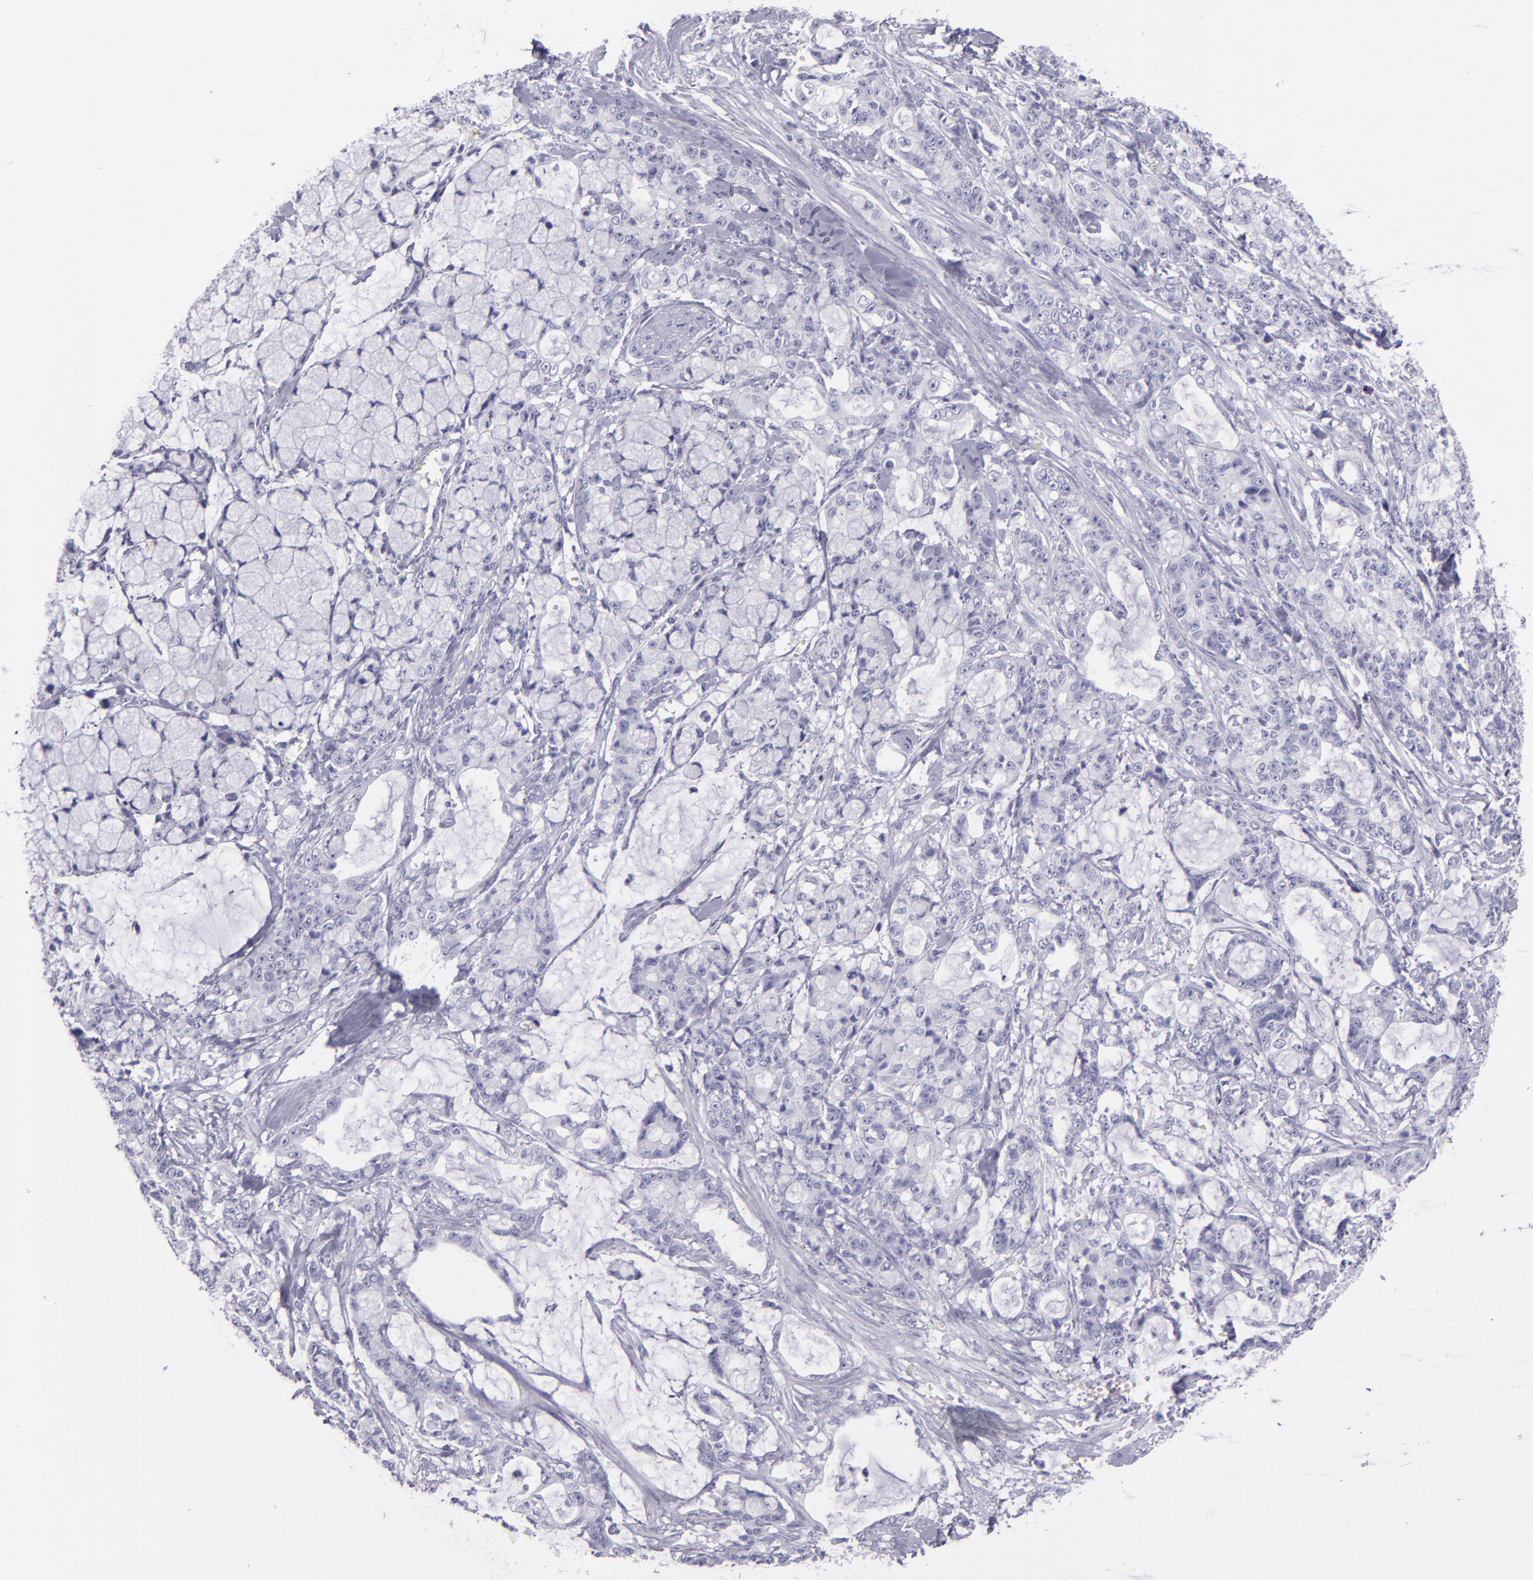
{"staining": {"intensity": "negative", "quantity": "none", "location": "none"}, "tissue": "pancreatic cancer", "cell_type": "Tumor cells", "image_type": "cancer", "snomed": [{"axis": "morphology", "description": "Adenocarcinoma, NOS"}, {"axis": "topography", "description": "Pancreas"}], "caption": "IHC micrograph of human pancreatic adenocarcinoma stained for a protein (brown), which shows no staining in tumor cells.", "gene": "CR2", "patient": {"sex": "female", "age": 73}}